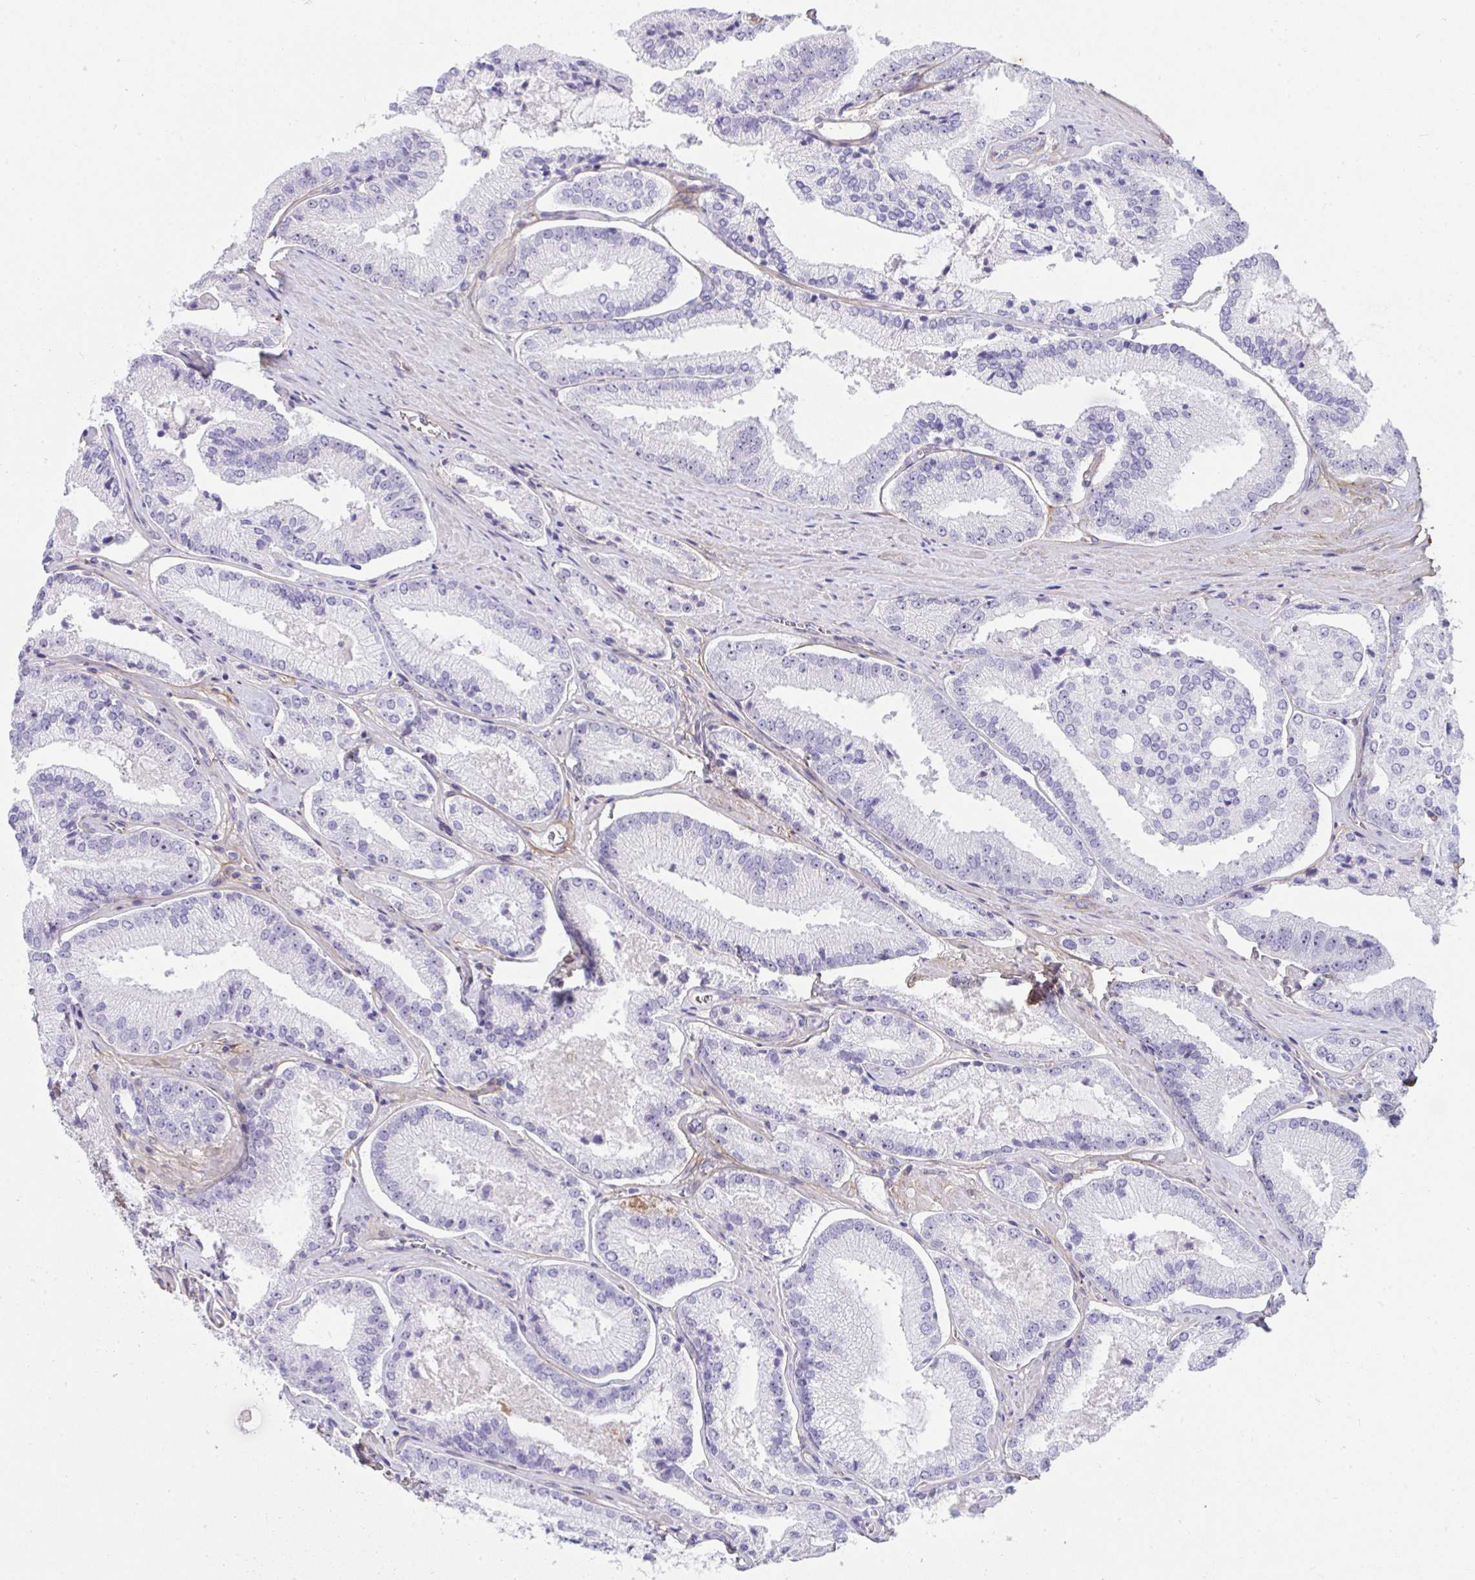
{"staining": {"intensity": "negative", "quantity": "none", "location": "none"}, "tissue": "prostate cancer", "cell_type": "Tumor cells", "image_type": "cancer", "snomed": [{"axis": "morphology", "description": "Adenocarcinoma, High grade"}, {"axis": "topography", "description": "Prostate"}], "caption": "The histopathology image displays no significant staining in tumor cells of prostate cancer (adenocarcinoma (high-grade)).", "gene": "LHFPL6", "patient": {"sex": "male", "age": 73}}